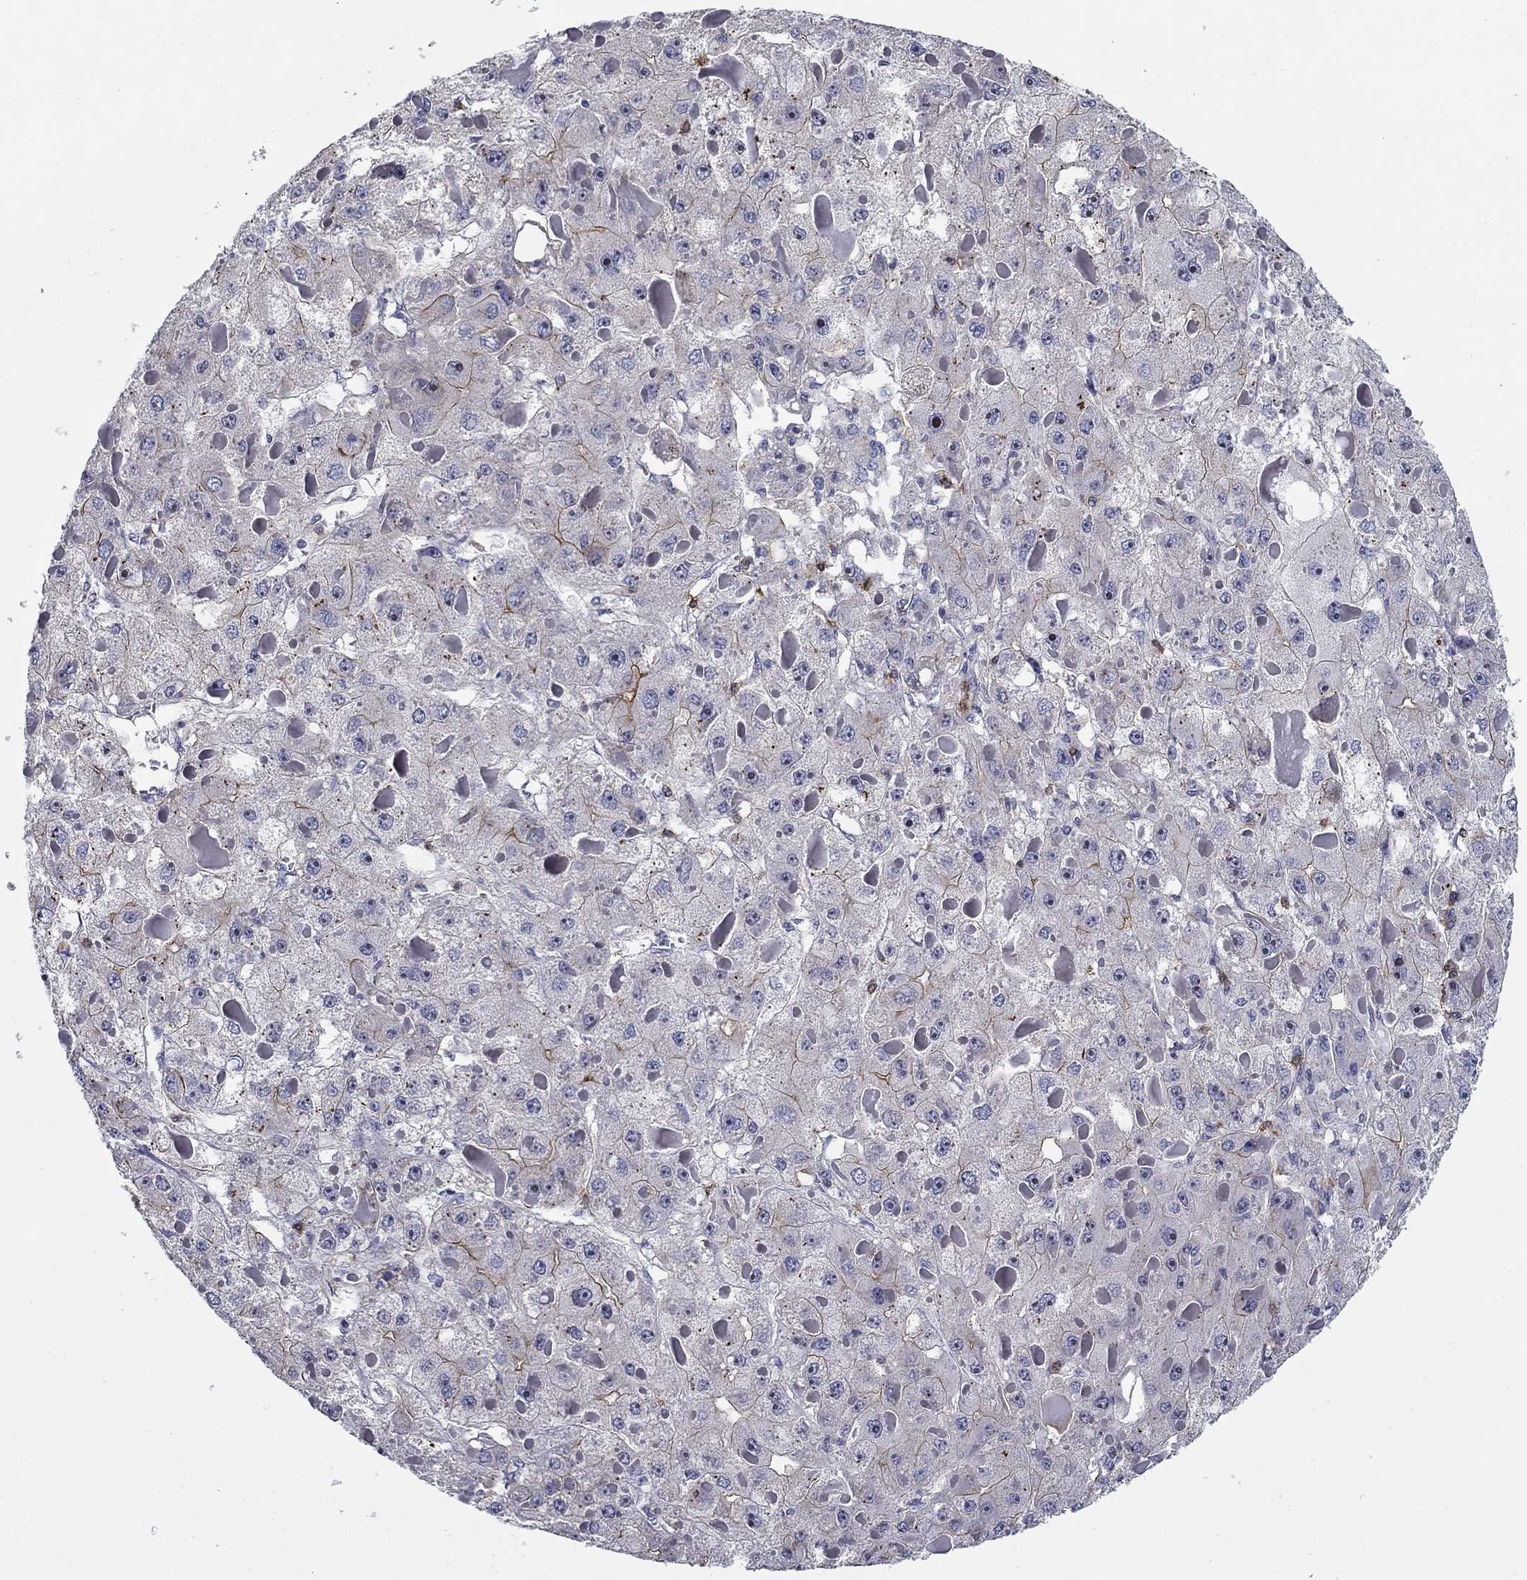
{"staining": {"intensity": "strong", "quantity": "<25%", "location": "cytoplasmic/membranous"}, "tissue": "liver cancer", "cell_type": "Tumor cells", "image_type": "cancer", "snomed": [{"axis": "morphology", "description": "Carcinoma, Hepatocellular, NOS"}, {"axis": "topography", "description": "Liver"}], "caption": "Immunohistochemistry (IHC) of human liver hepatocellular carcinoma shows medium levels of strong cytoplasmic/membranous expression in approximately <25% of tumor cells. (Brightfield microscopy of DAB IHC at high magnification).", "gene": "SIT1", "patient": {"sex": "female", "age": 73}}